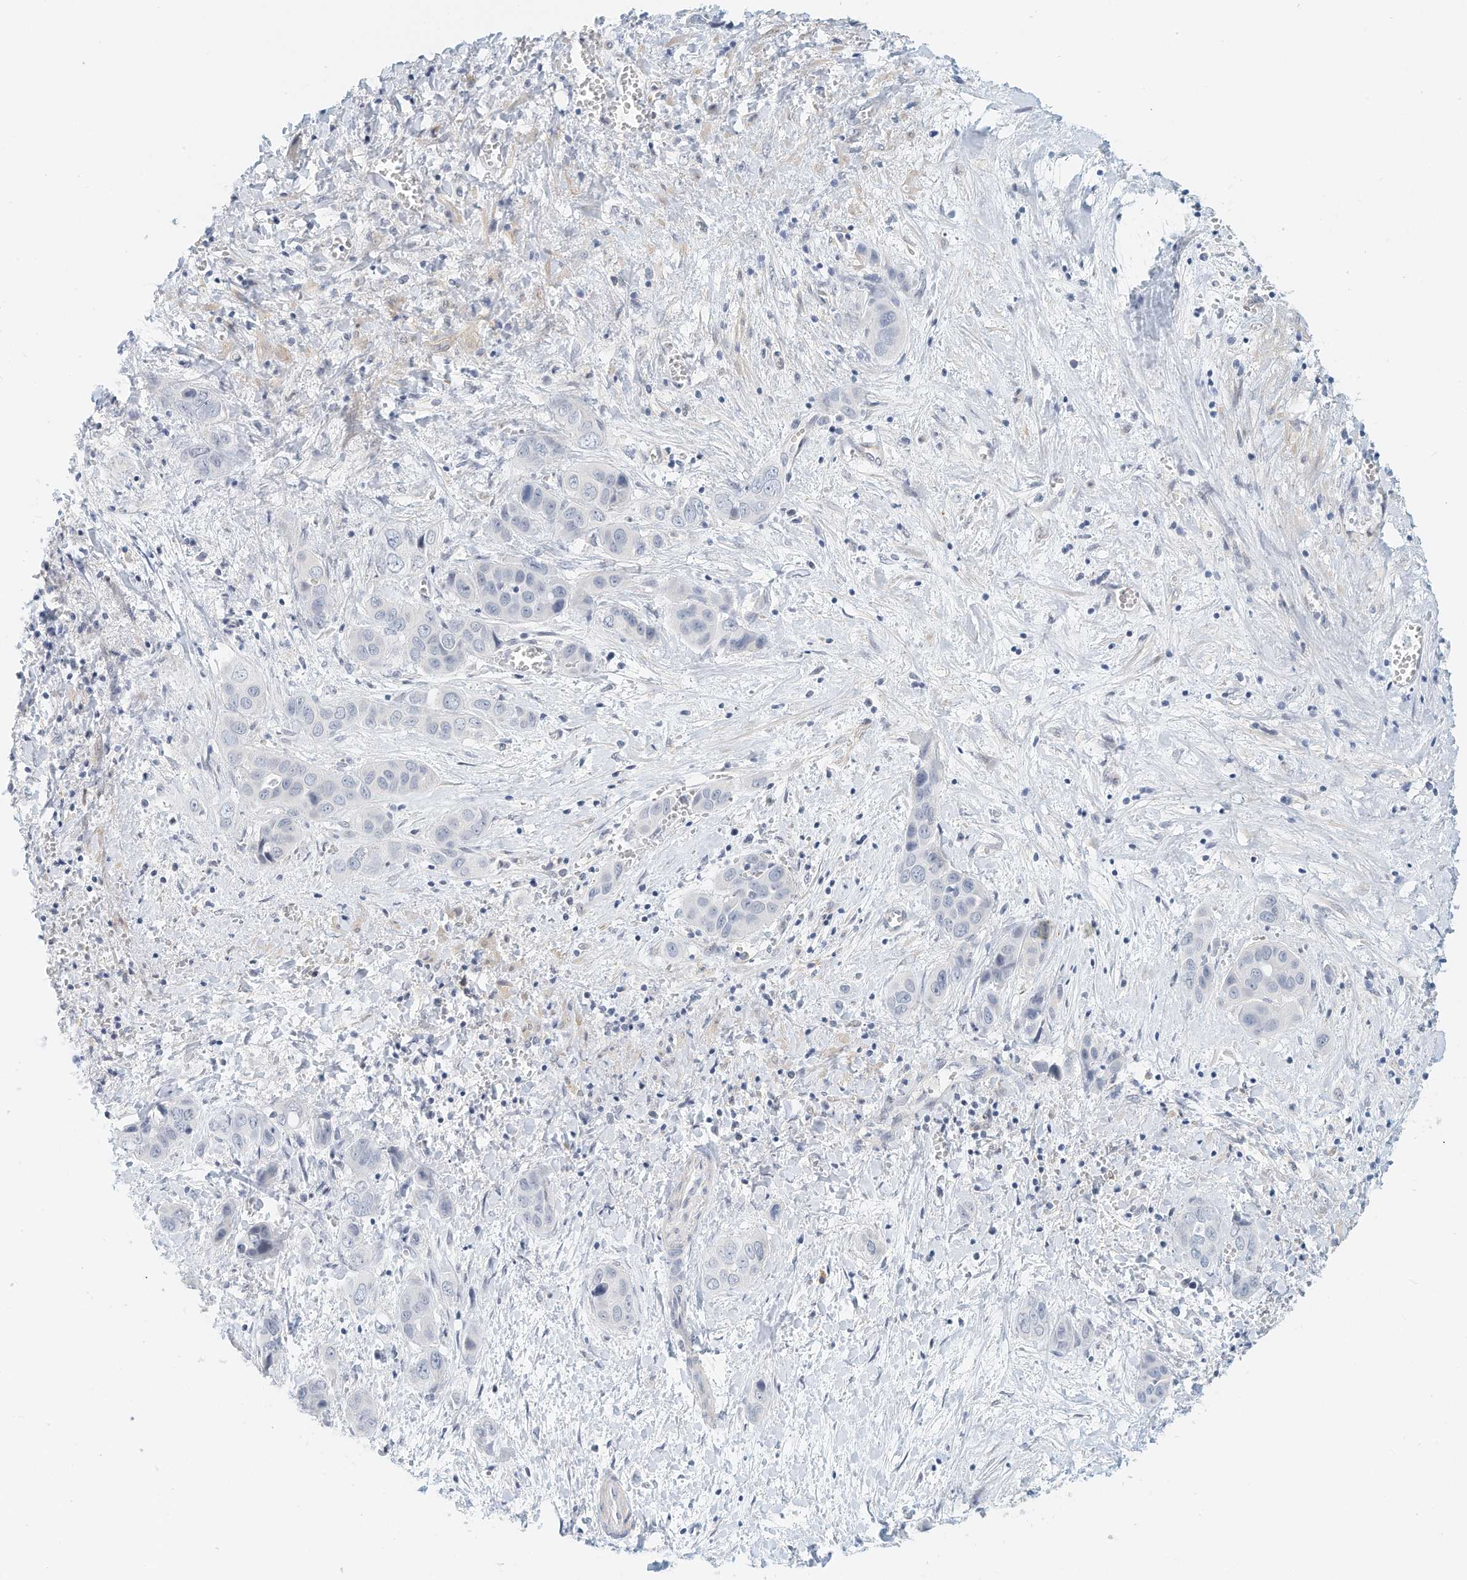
{"staining": {"intensity": "negative", "quantity": "none", "location": "none"}, "tissue": "liver cancer", "cell_type": "Tumor cells", "image_type": "cancer", "snomed": [{"axis": "morphology", "description": "Cholangiocarcinoma"}, {"axis": "topography", "description": "Liver"}], "caption": "The photomicrograph exhibits no staining of tumor cells in liver cancer (cholangiocarcinoma). (Immunohistochemistry (ihc), brightfield microscopy, high magnification).", "gene": "ARHGAP28", "patient": {"sex": "female", "age": 52}}